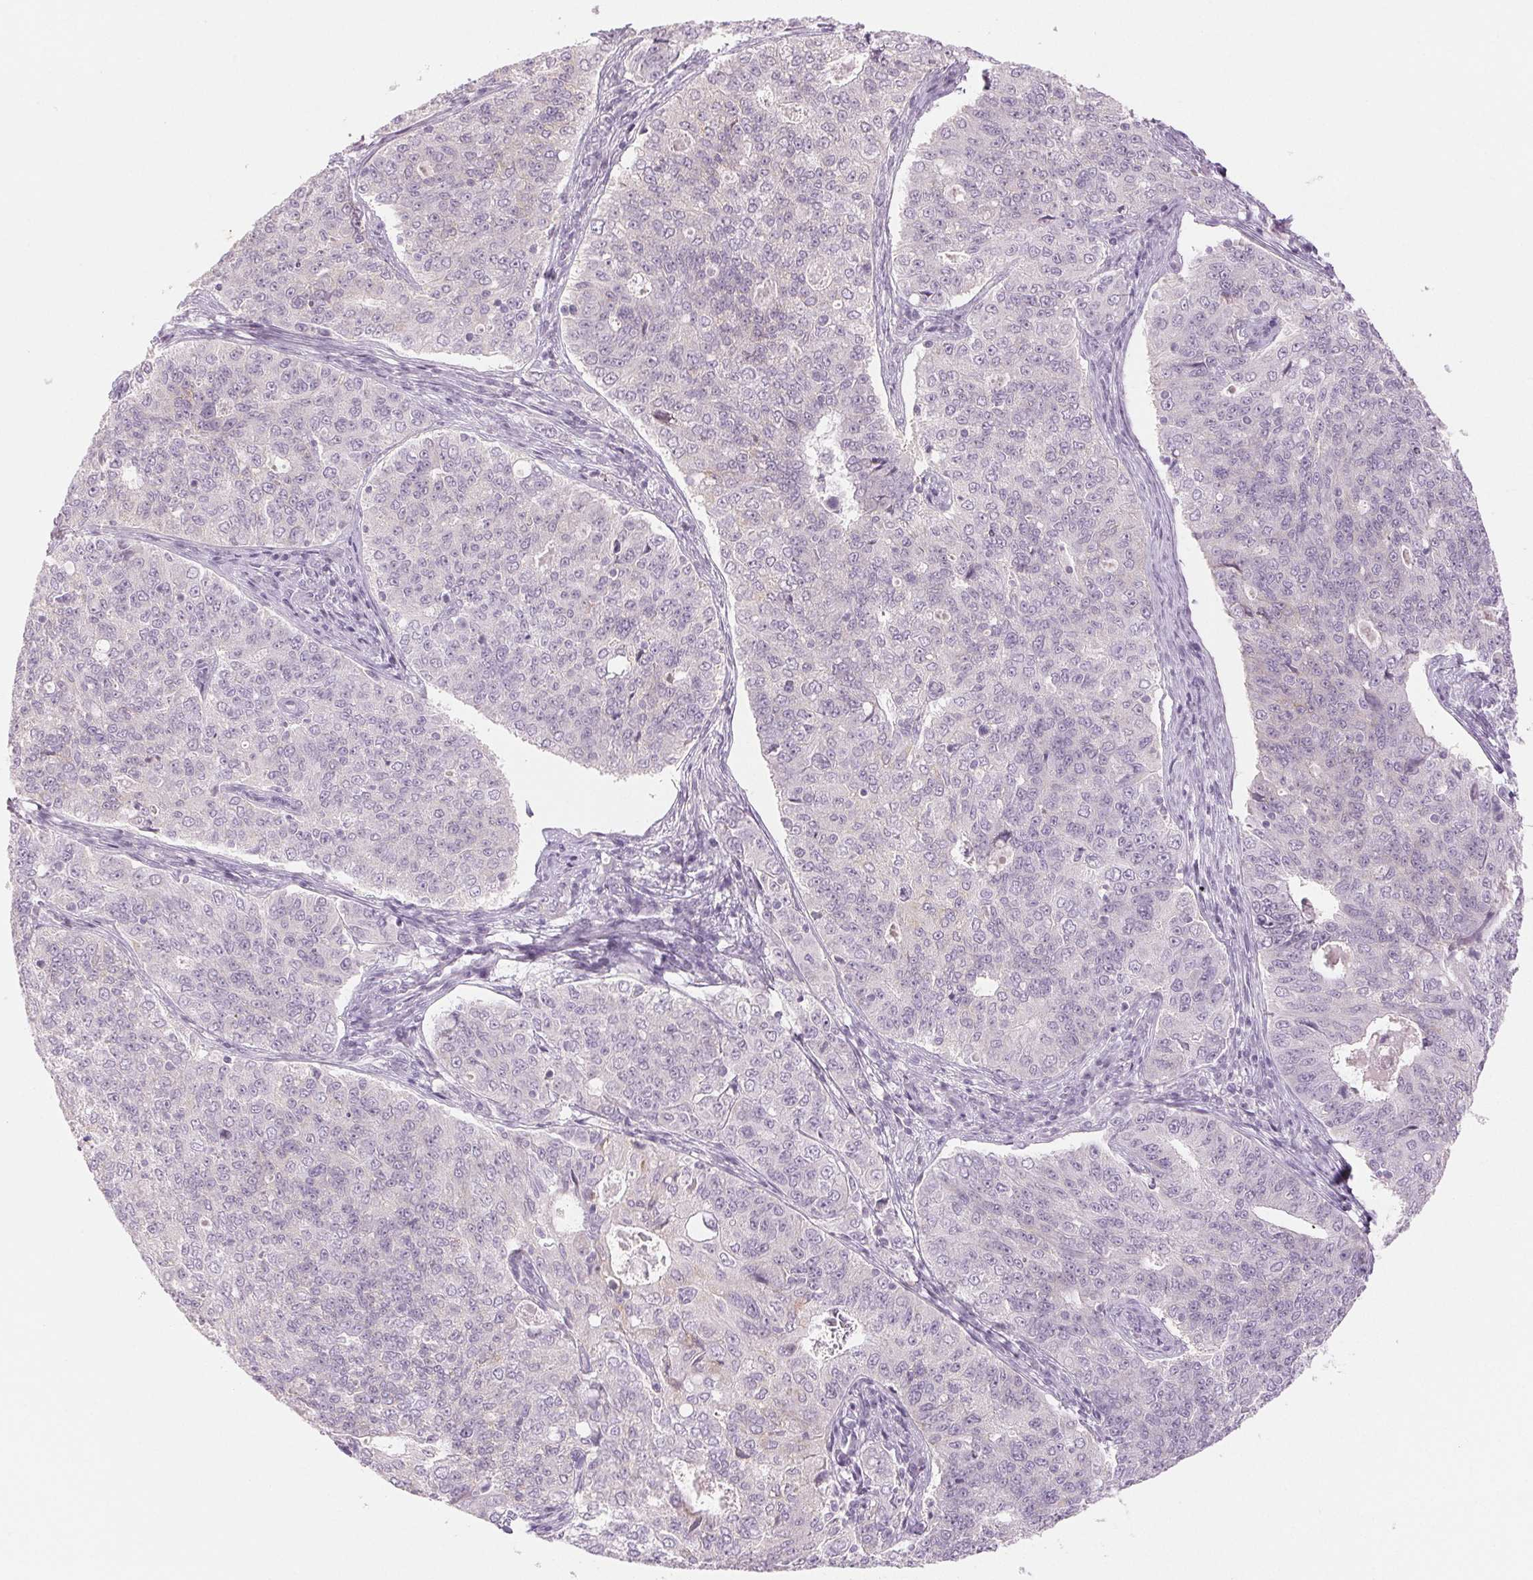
{"staining": {"intensity": "negative", "quantity": "none", "location": "none"}, "tissue": "endometrial cancer", "cell_type": "Tumor cells", "image_type": "cancer", "snomed": [{"axis": "morphology", "description": "Adenocarcinoma, NOS"}, {"axis": "topography", "description": "Endometrium"}], "caption": "Tumor cells show no significant expression in adenocarcinoma (endometrial).", "gene": "EHHADH", "patient": {"sex": "female", "age": 43}}